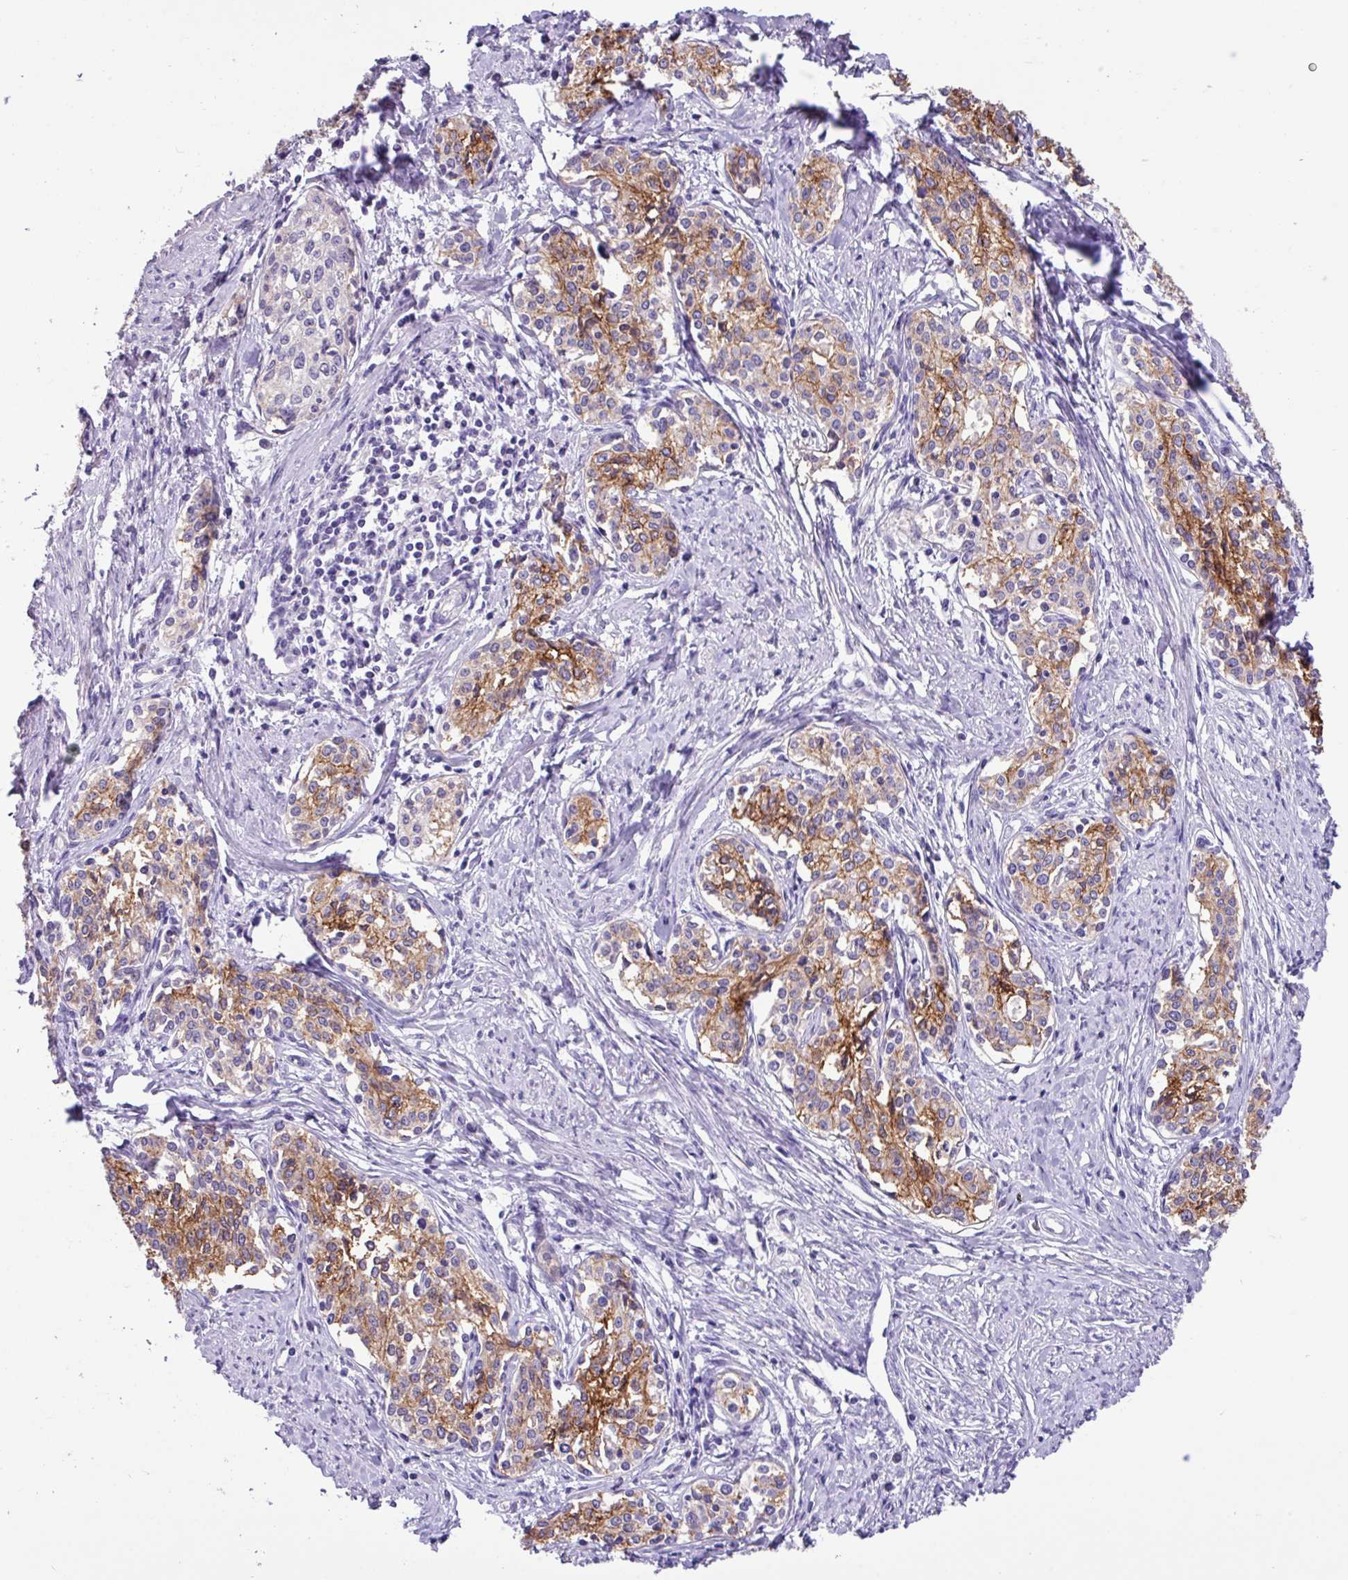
{"staining": {"intensity": "moderate", "quantity": ">75%", "location": "cytoplasmic/membranous"}, "tissue": "cervical cancer", "cell_type": "Tumor cells", "image_type": "cancer", "snomed": [{"axis": "morphology", "description": "Squamous cell carcinoma, NOS"}, {"axis": "morphology", "description": "Adenocarcinoma, NOS"}, {"axis": "topography", "description": "Cervix"}], "caption": "Immunohistochemistry (IHC) (DAB (3,3'-diaminobenzidine)) staining of cervical adenocarcinoma displays moderate cytoplasmic/membranous protein expression in approximately >75% of tumor cells.", "gene": "EPCAM", "patient": {"sex": "female", "age": 52}}